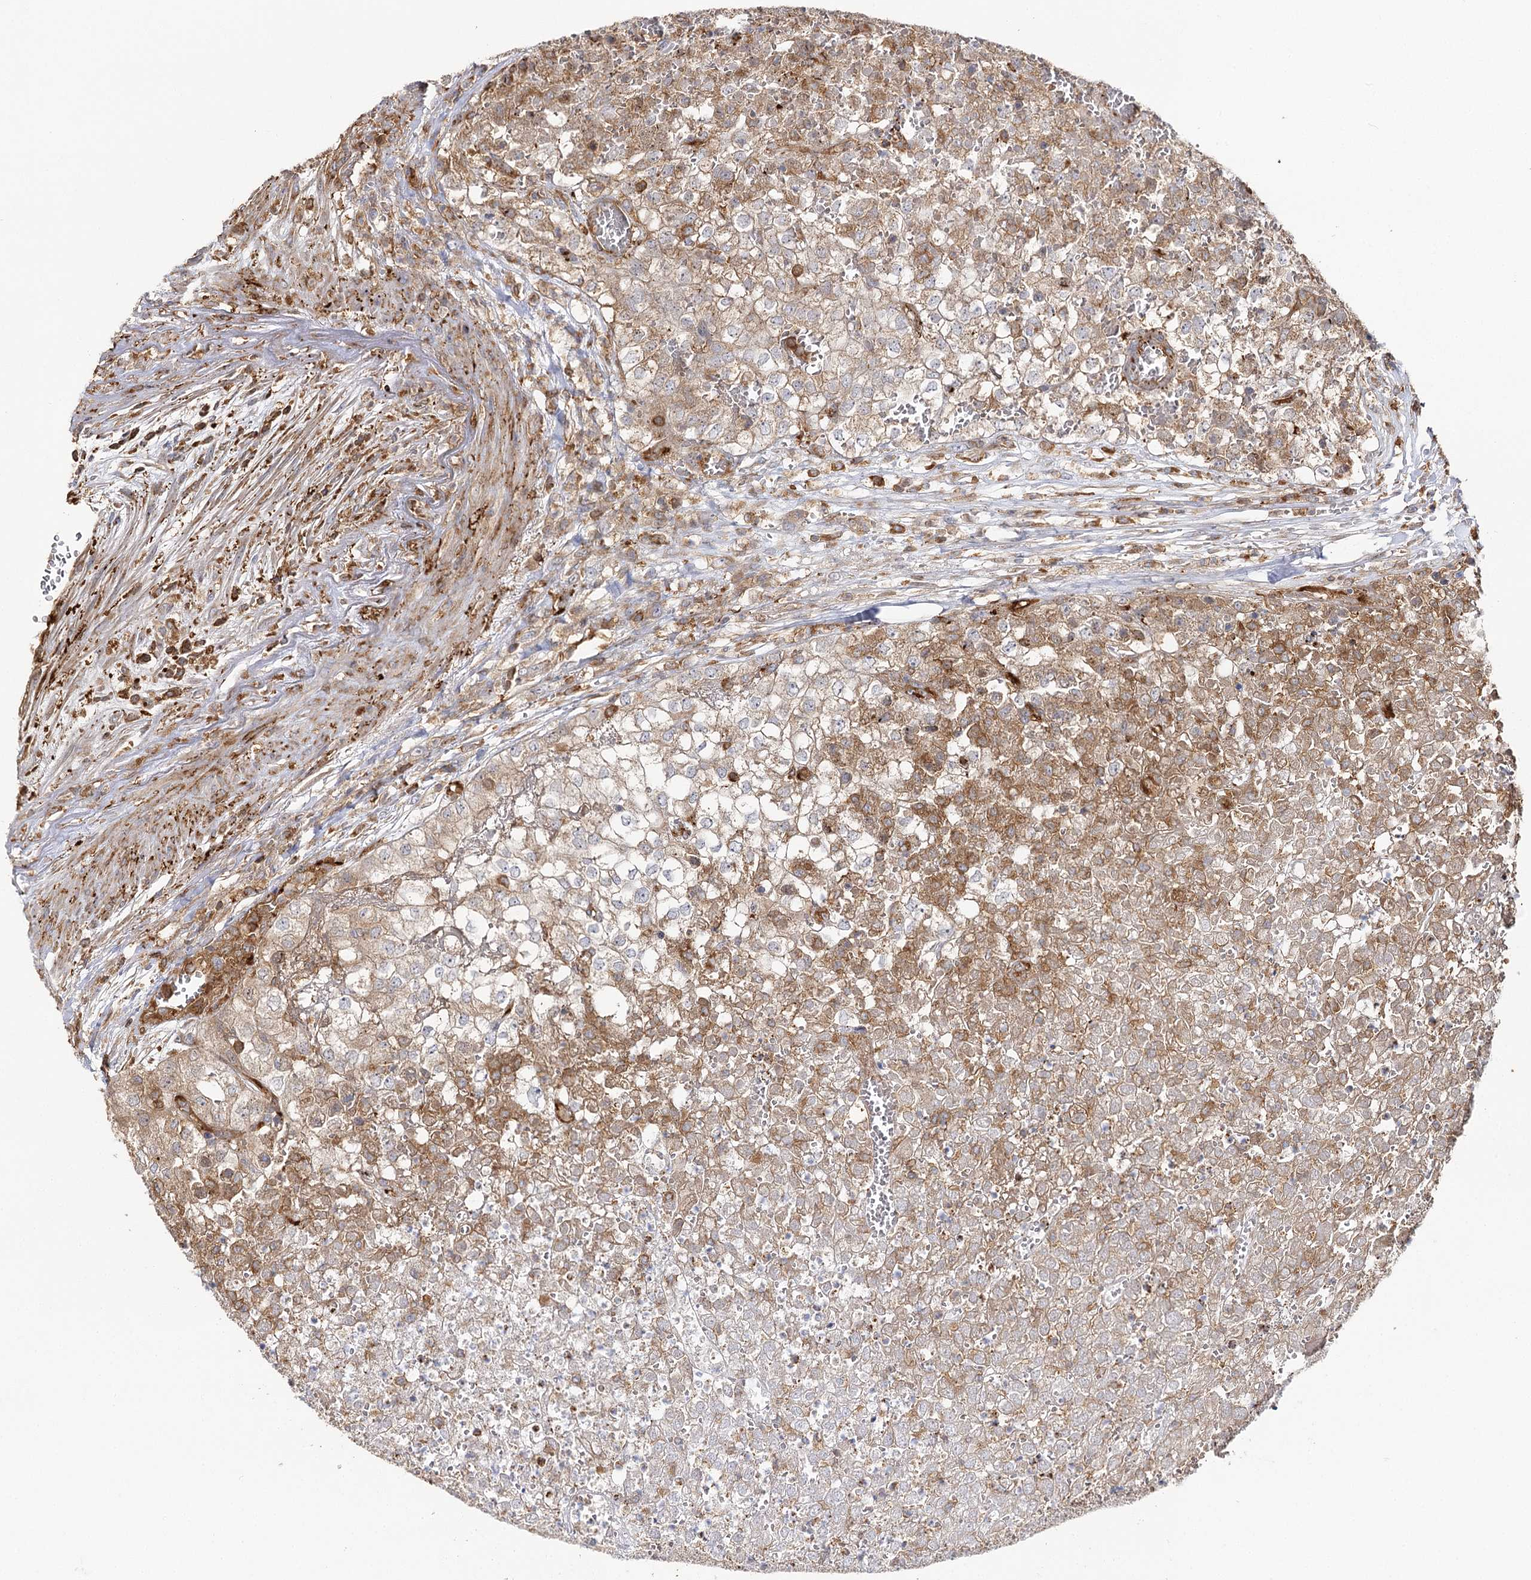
{"staining": {"intensity": "moderate", "quantity": ">75%", "location": "cytoplasmic/membranous"}, "tissue": "renal cancer", "cell_type": "Tumor cells", "image_type": "cancer", "snomed": [{"axis": "morphology", "description": "Adenocarcinoma, NOS"}, {"axis": "topography", "description": "Kidney"}], "caption": "High-magnification brightfield microscopy of renal adenocarcinoma stained with DAB (3,3'-diaminobenzidine) (brown) and counterstained with hematoxylin (blue). tumor cells exhibit moderate cytoplasmic/membranous positivity is identified in approximately>75% of cells. (DAB = brown stain, brightfield microscopy at high magnification).", "gene": "SEC24B", "patient": {"sex": "female", "age": 54}}